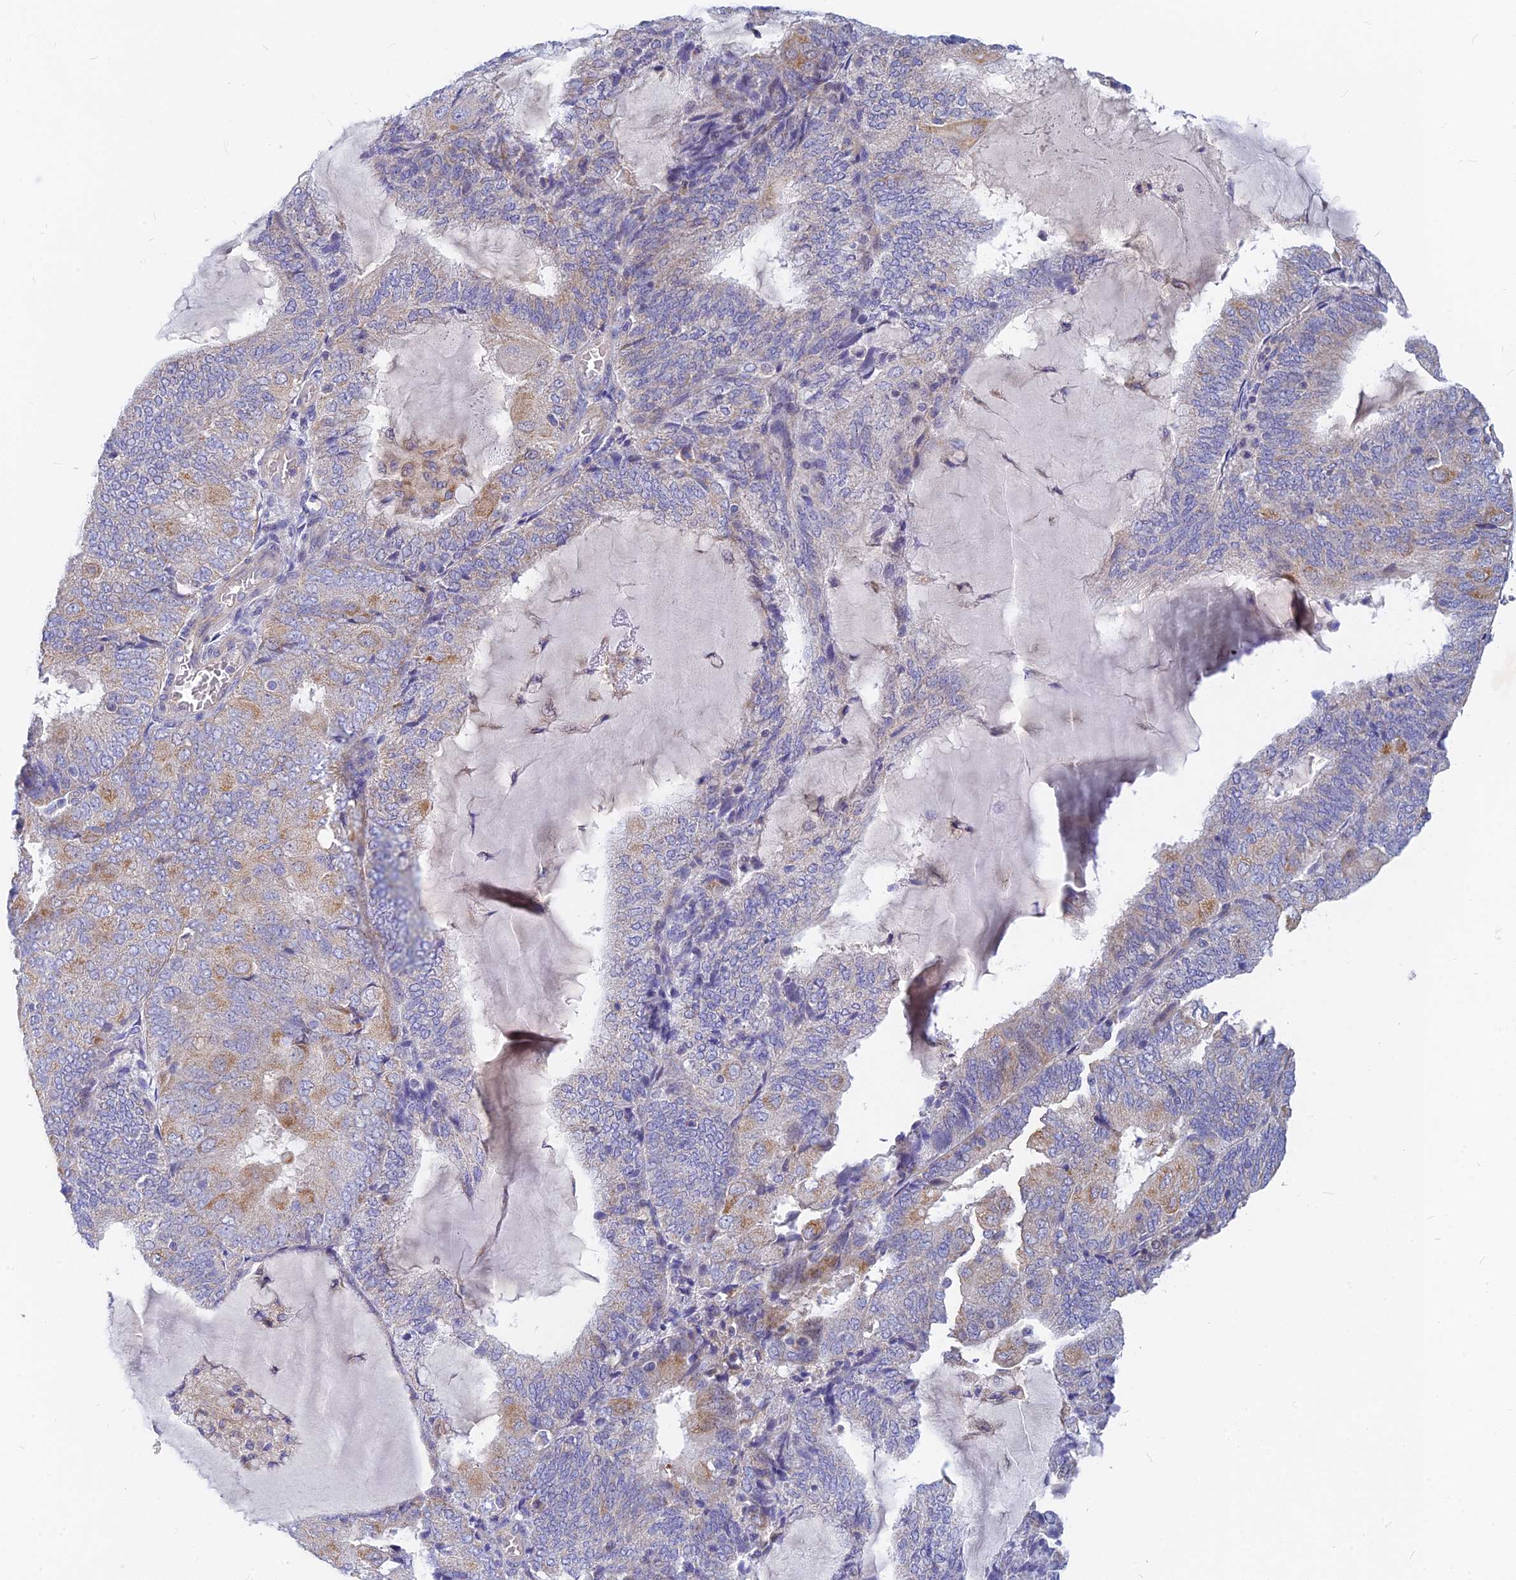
{"staining": {"intensity": "weak", "quantity": "<25%", "location": "cytoplasmic/membranous"}, "tissue": "endometrial cancer", "cell_type": "Tumor cells", "image_type": "cancer", "snomed": [{"axis": "morphology", "description": "Adenocarcinoma, NOS"}, {"axis": "topography", "description": "Endometrium"}], "caption": "Tumor cells are negative for protein expression in human adenocarcinoma (endometrial).", "gene": "CACNA1B", "patient": {"sex": "female", "age": 81}}